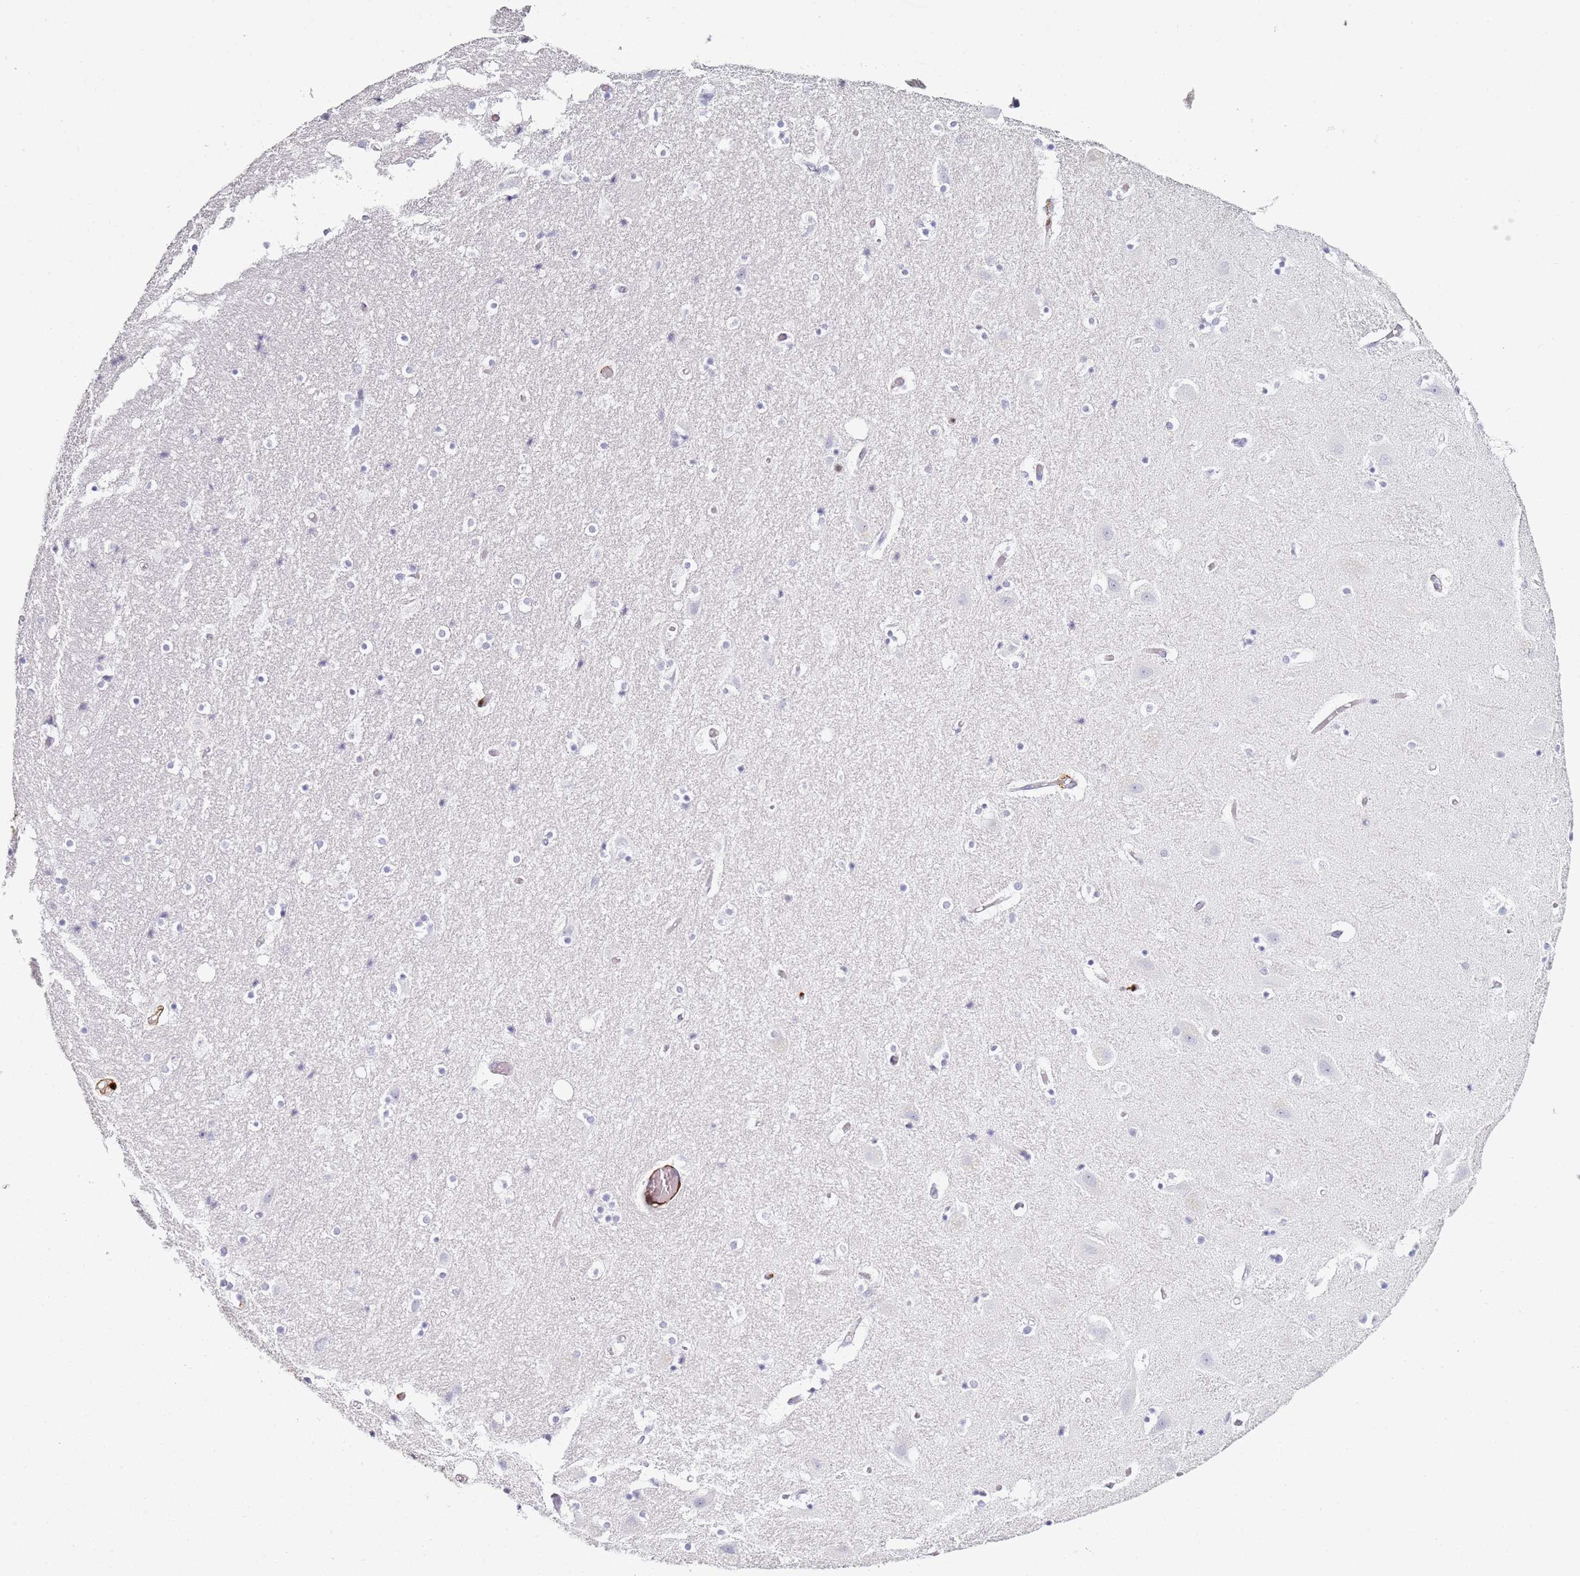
{"staining": {"intensity": "negative", "quantity": "none", "location": "none"}, "tissue": "hippocampus", "cell_type": "Glial cells", "image_type": "normal", "snomed": [{"axis": "morphology", "description": "Normal tissue, NOS"}, {"axis": "topography", "description": "Hippocampus"}], "caption": "High power microscopy micrograph of an IHC micrograph of unremarkable hippocampus, revealing no significant positivity in glial cells.", "gene": "S100A4", "patient": {"sex": "female", "age": 52}}